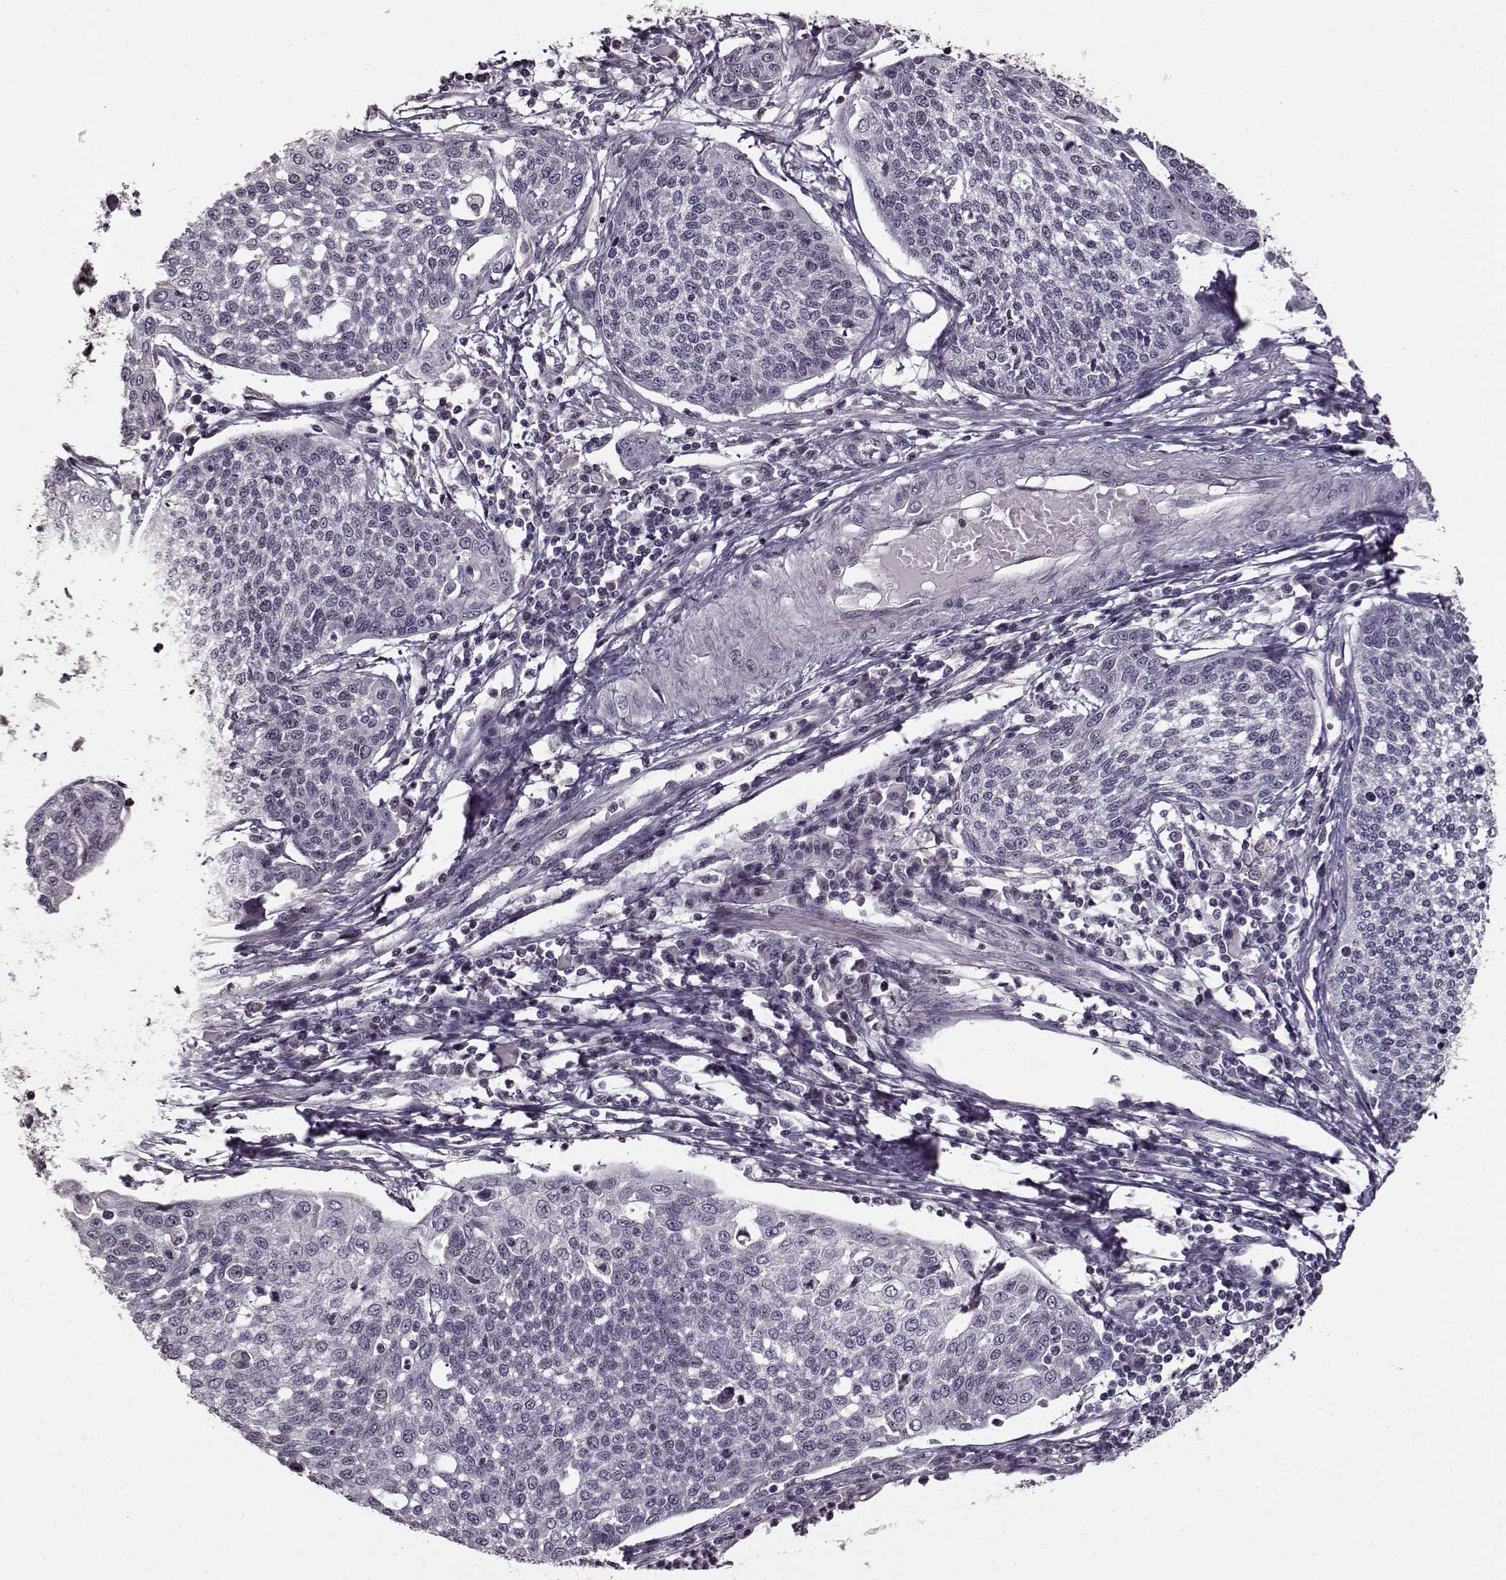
{"staining": {"intensity": "negative", "quantity": "none", "location": "none"}, "tissue": "cervical cancer", "cell_type": "Tumor cells", "image_type": "cancer", "snomed": [{"axis": "morphology", "description": "Squamous cell carcinoma, NOS"}, {"axis": "topography", "description": "Cervix"}], "caption": "Immunohistochemistry histopathology image of neoplastic tissue: cervical cancer stained with DAB (3,3'-diaminobenzidine) displays no significant protein positivity in tumor cells.", "gene": "FSHB", "patient": {"sex": "female", "age": 34}}